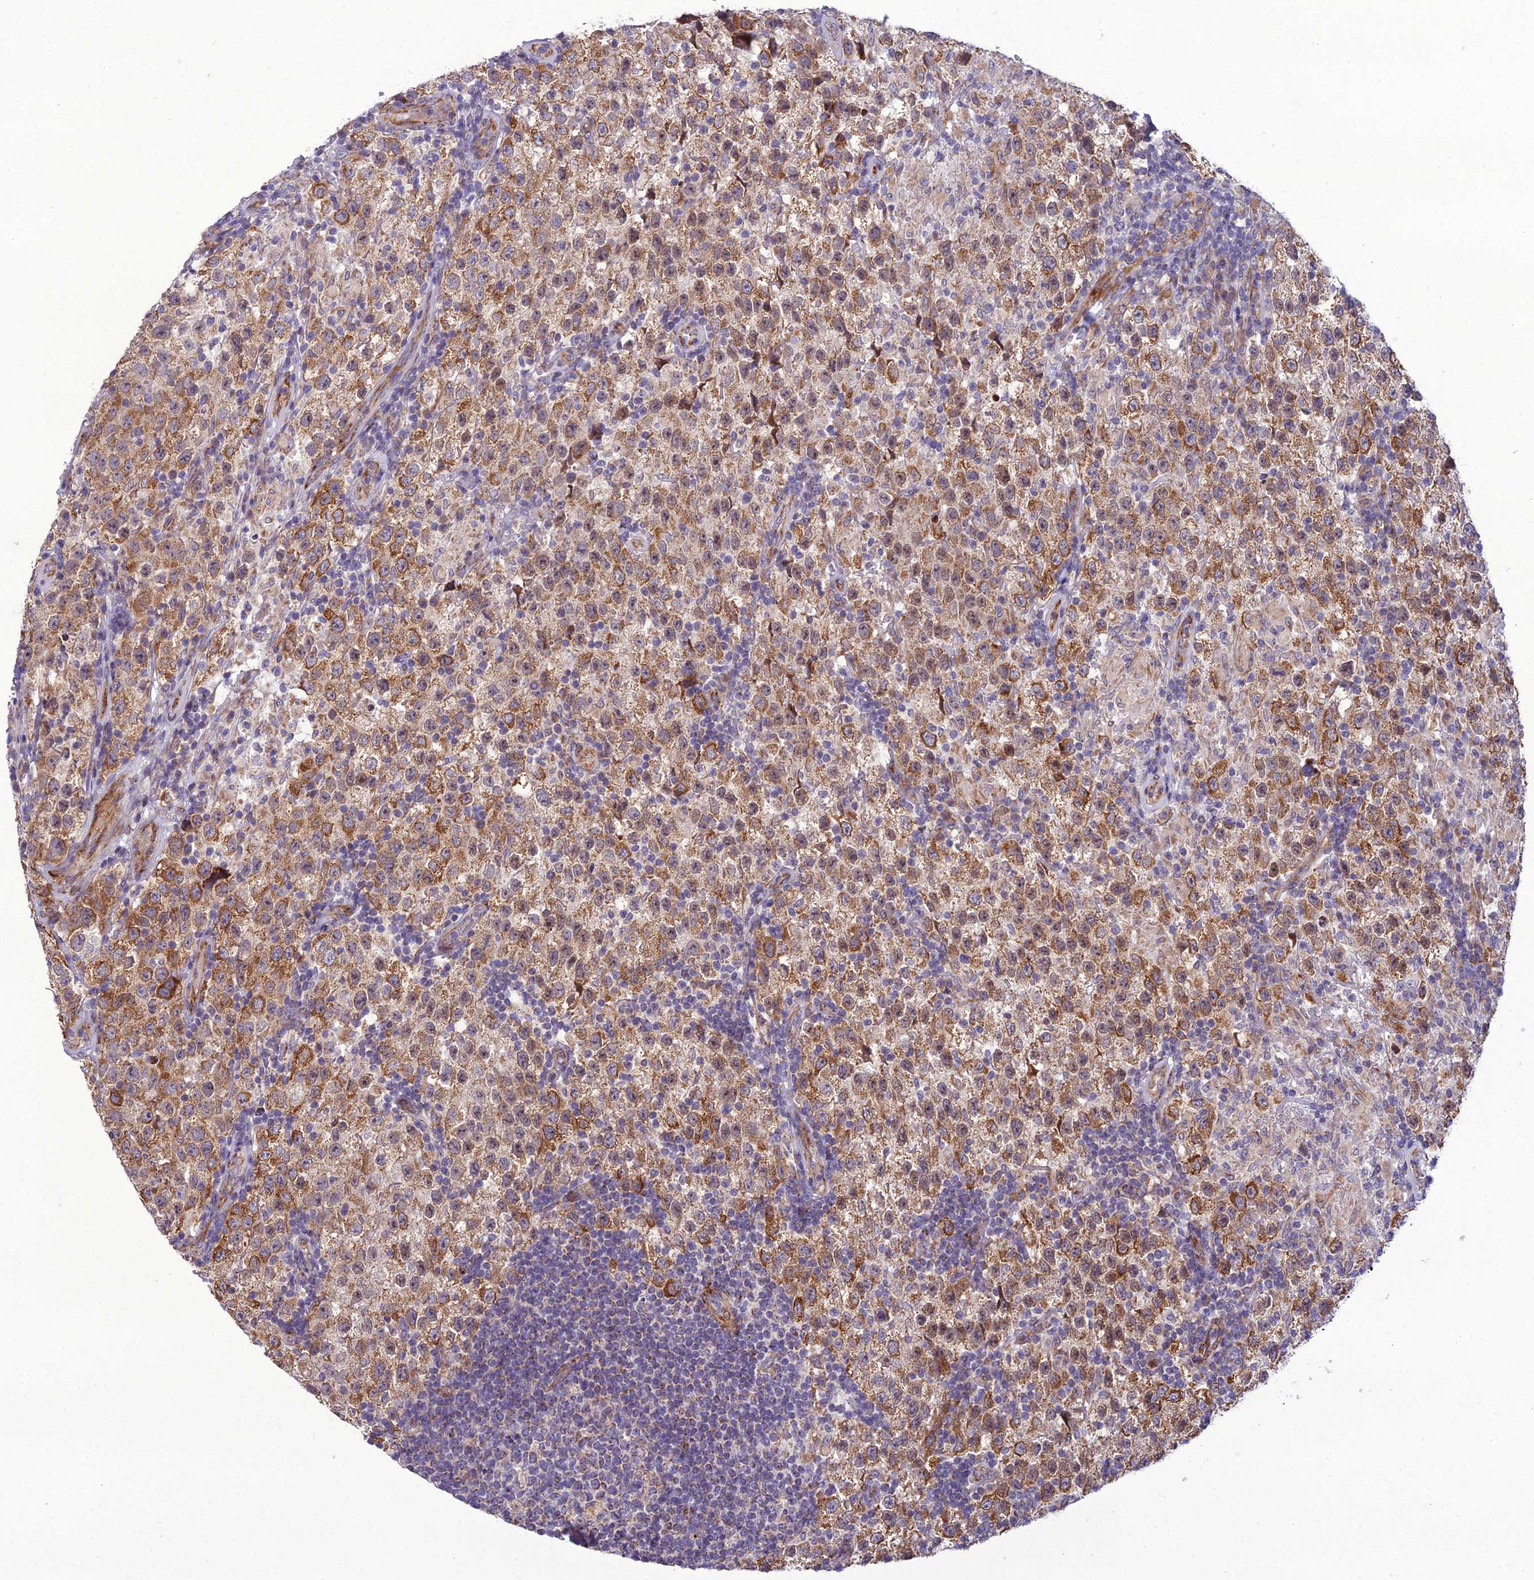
{"staining": {"intensity": "moderate", "quantity": ">75%", "location": "cytoplasmic/membranous"}, "tissue": "testis cancer", "cell_type": "Tumor cells", "image_type": "cancer", "snomed": [{"axis": "morphology", "description": "Seminoma, NOS"}, {"axis": "morphology", "description": "Carcinoma, Embryonal, NOS"}, {"axis": "topography", "description": "Testis"}], "caption": "Testis cancer (embryonal carcinoma) tissue demonstrates moderate cytoplasmic/membranous positivity in about >75% of tumor cells", "gene": "NODAL", "patient": {"sex": "male", "age": 41}}